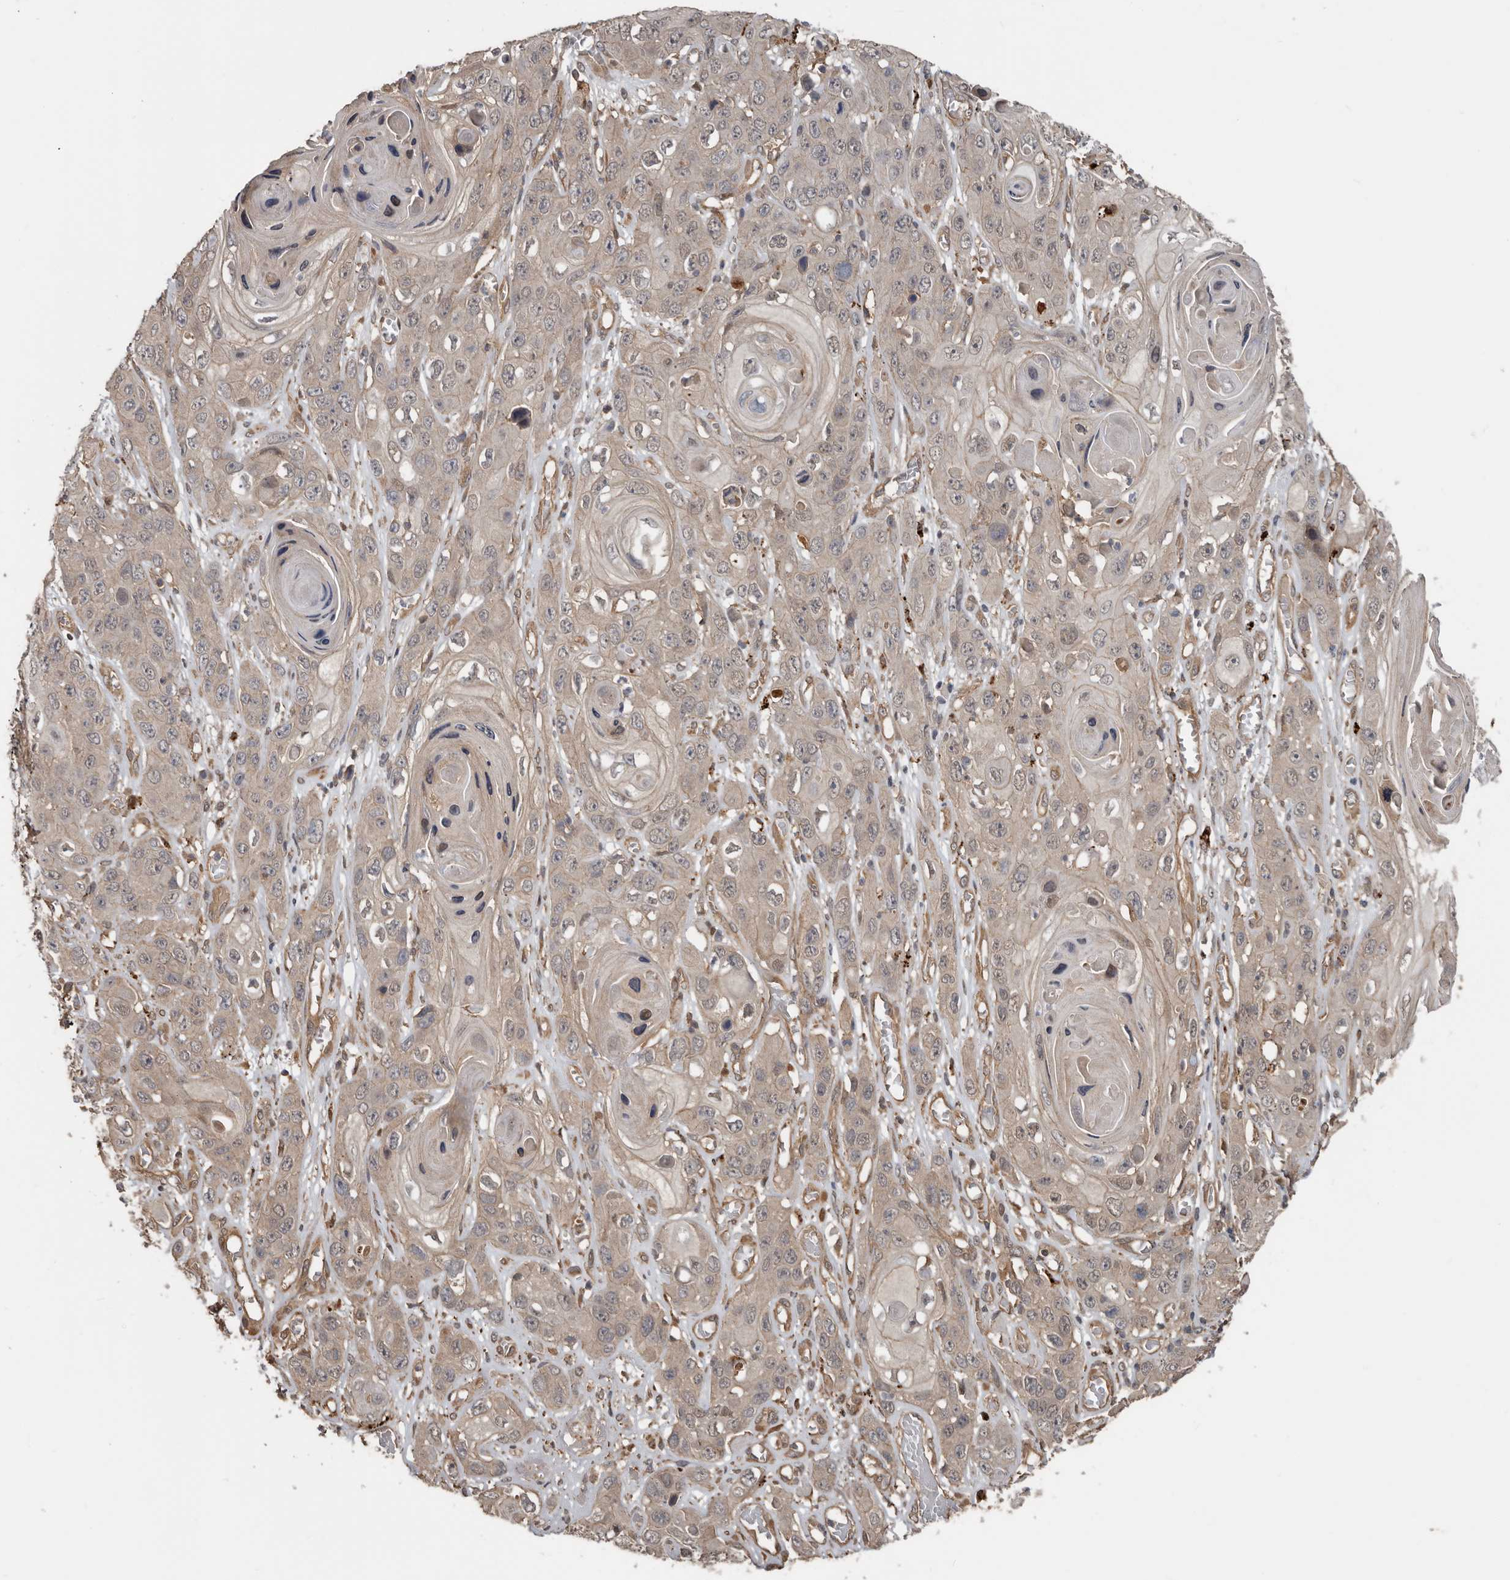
{"staining": {"intensity": "weak", "quantity": "<25%", "location": "nuclear"}, "tissue": "skin cancer", "cell_type": "Tumor cells", "image_type": "cancer", "snomed": [{"axis": "morphology", "description": "Squamous cell carcinoma, NOS"}, {"axis": "topography", "description": "Skin"}], "caption": "Tumor cells show no significant positivity in skin squamous cell carcinoma.", "gene": "EXOC3L1", "patient": {"sex": "male", "age": 55}}